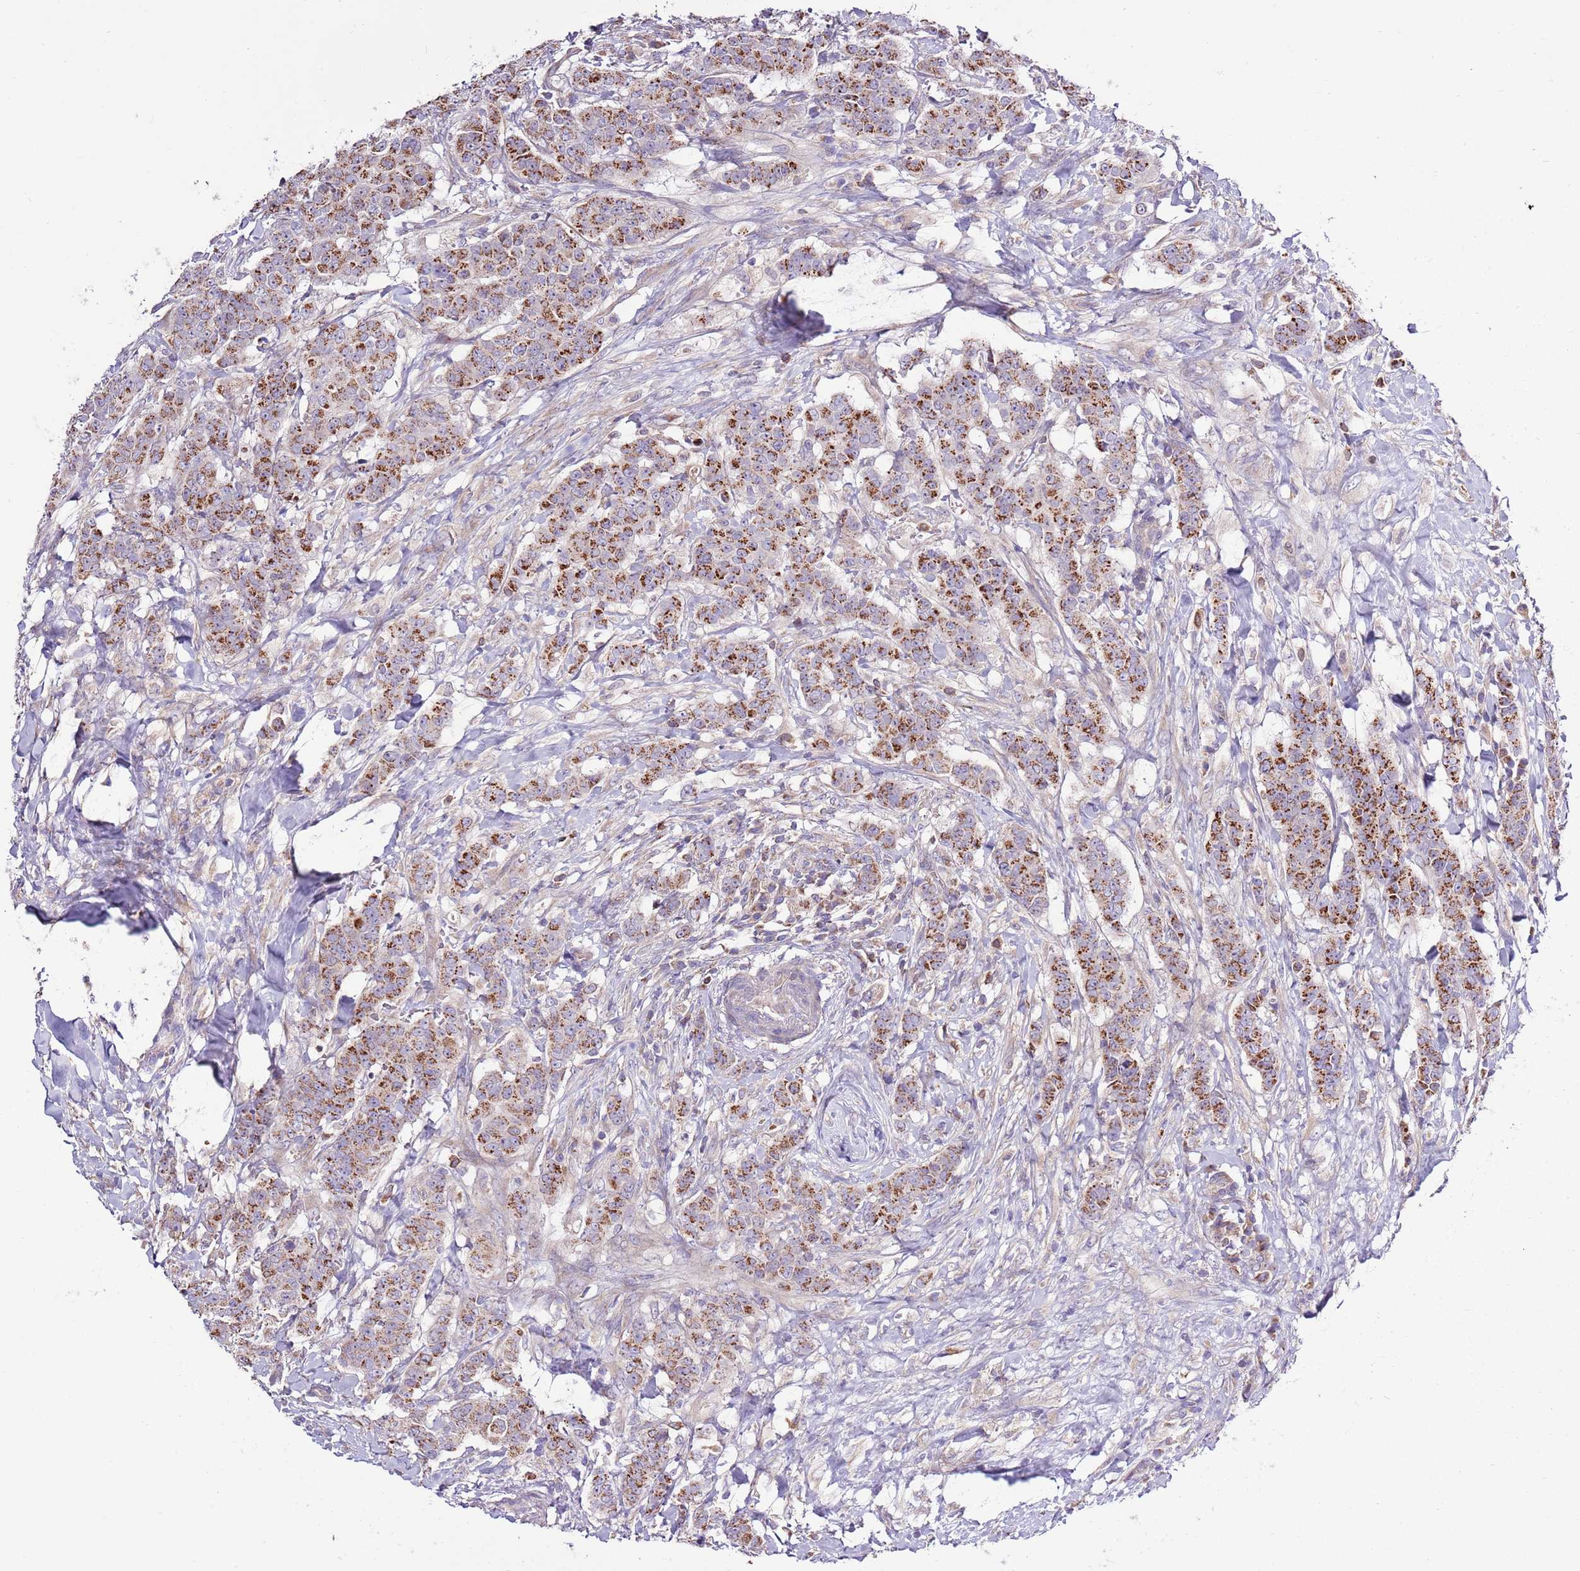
{"staining": {"intensity": "moderate", "quantity": ">75%", "location": "cytoplasmic/membranous"}, "tissue": "breast cancer", "cell_type": "Tumor cells", "image_type": "cancer", "snomed": [{"axis": "morphology", "description": "Duct carcinoma"}, {"axis": "topography", "description": "Breast"}], "caption": "Immunohistochemistry micrograph of human invasive ductal carcinoma (breast) stained for a protein (brown), which shows medium levels of moderate cytoplasmic/membranous positivity in about >75% of tumor cells.", "gene": "SMG1", "patient": {"sex": "female", "age": 40}}